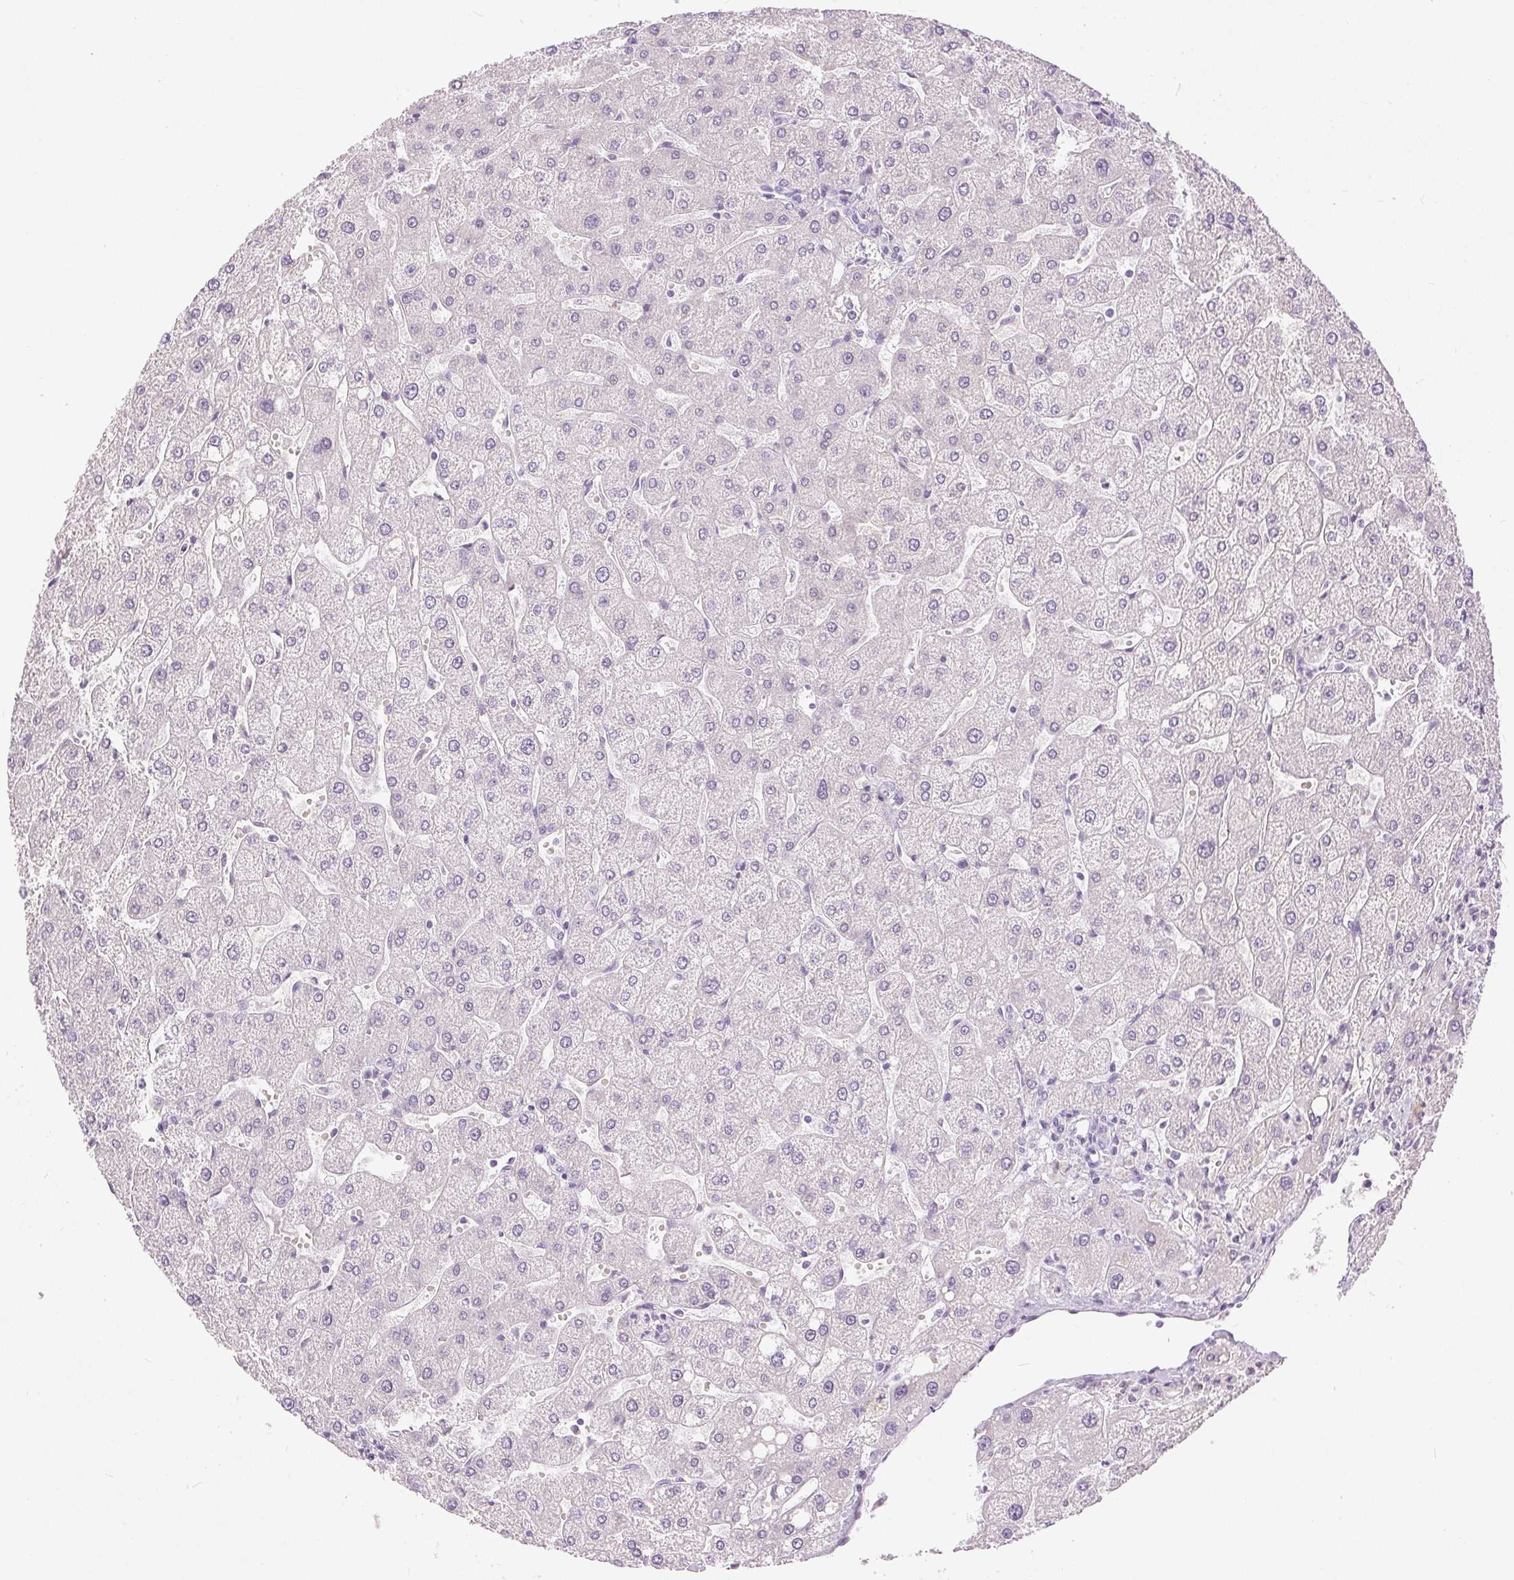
{"staining": {"intensity": "negative", "quantity": "none", "location": "none"}, "tissue": "liver", "cell_type": "Cholangiocytes", "image_type": "normal", "snomed": [{"axis": "morphology", "description": "Normal tissue, NOS"}, {"axis": "topography", "description": "Liver"}], "caption": "Immunohistochemistry (IHC) histopathology image of unremarkable liver: human liver stained with DAB shows no significant protein expression in cholangiocytes. The staining was performed using DAB to visualize the protein expression in brown, while the nuclei were stained in blue with hematoxylin (Magnification: 20x).", "gene": "DSG3", "patient": {"sex": "male", "age": 67}}